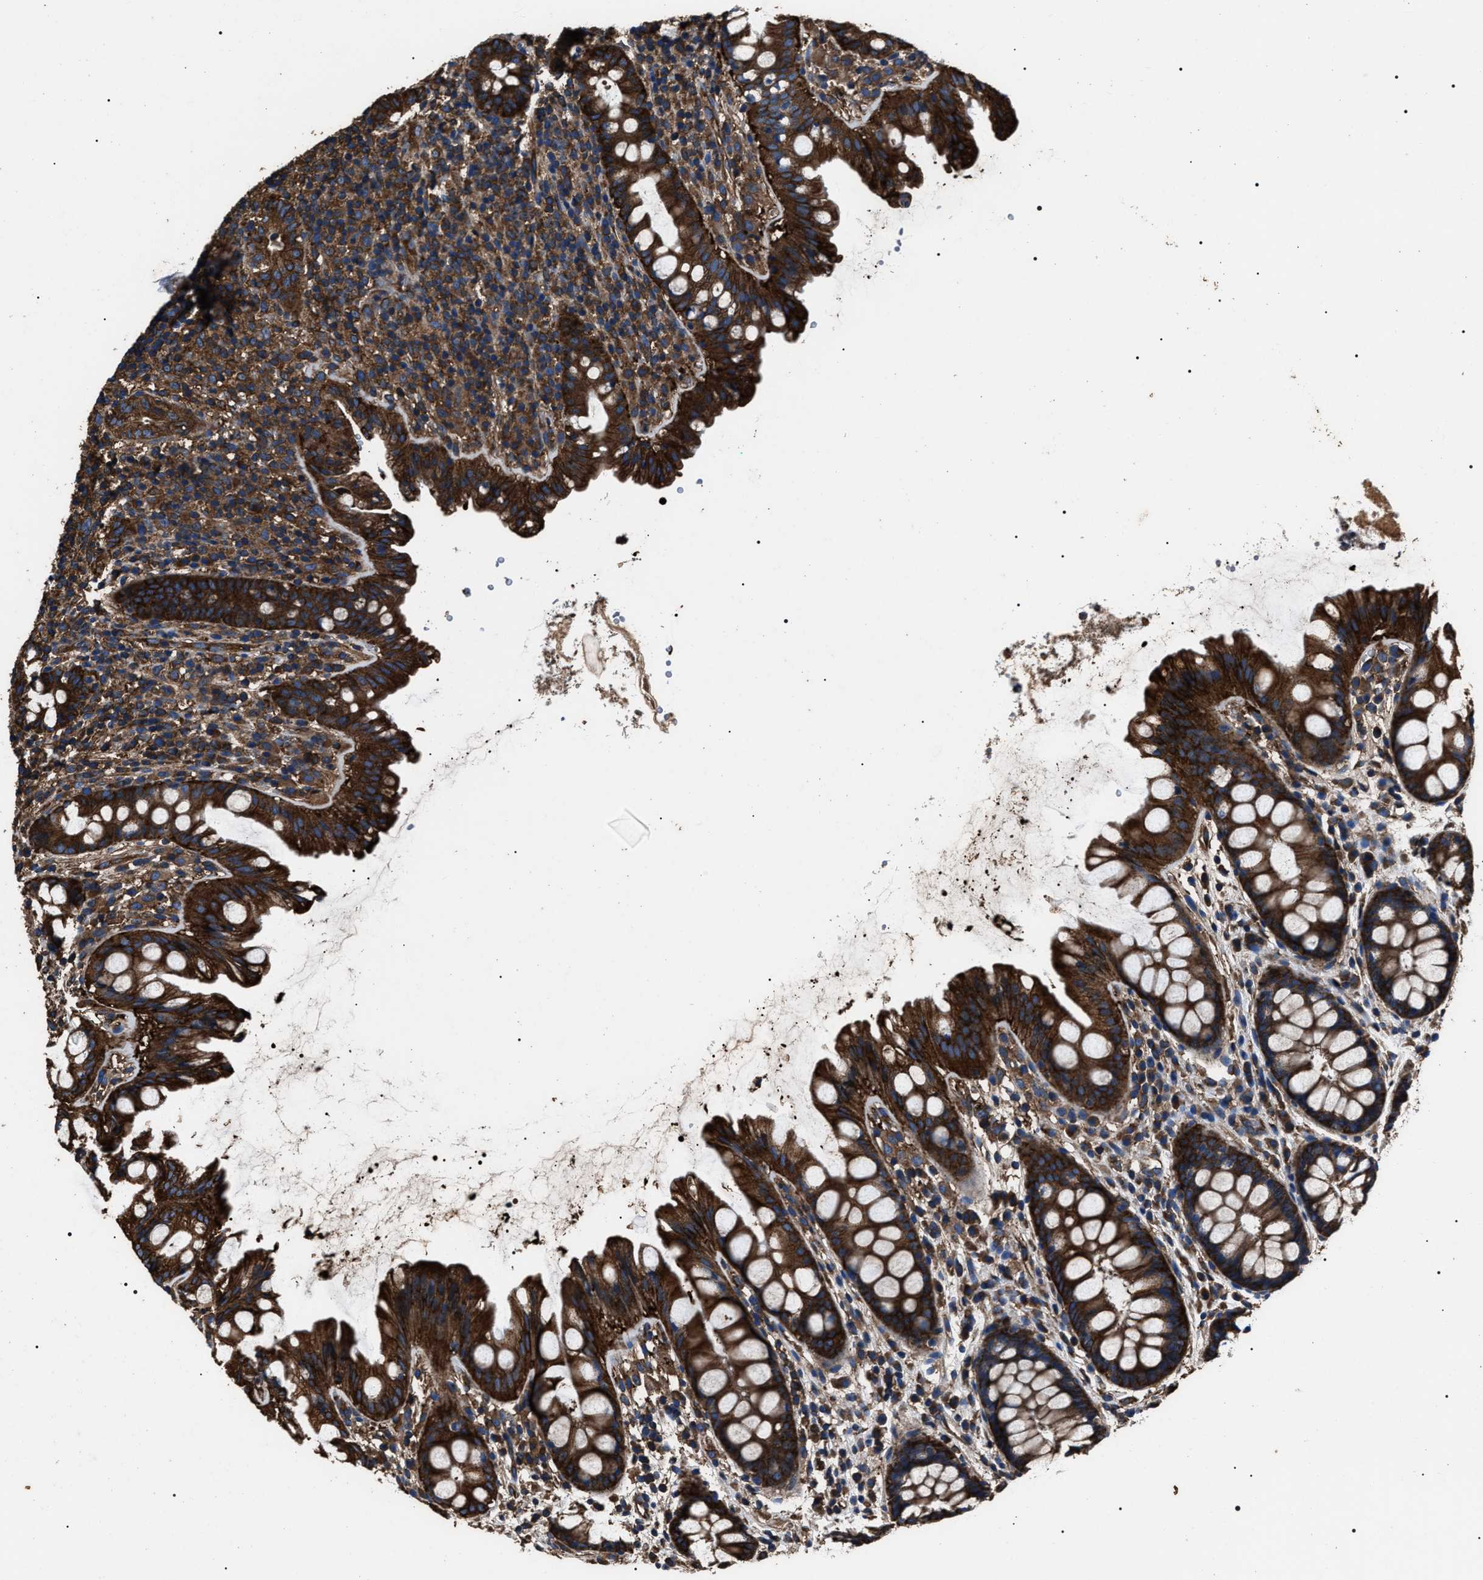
{"staining": {"intensity": "strong", "quantity": ">75%", "location": "cytoplasmic/membranous"}, "tissue": "rectum", "cell_type": "Glandular cells", "image_type": "normal", "snomed": [{"axis": "morphology", "description": "Normal tissue, NOS"}, {"axis": "topography", "description": "Rectum"}], "caption": "DAB (3,3'-diaminobenzidine) immunohistochemical staining of unremarkable human rectum displays strong cytoplasmic/membranous protein staining in about >75% of glandular cells.", "gene": "HSCB", "patient": {"sex": "female", "age": 65}}